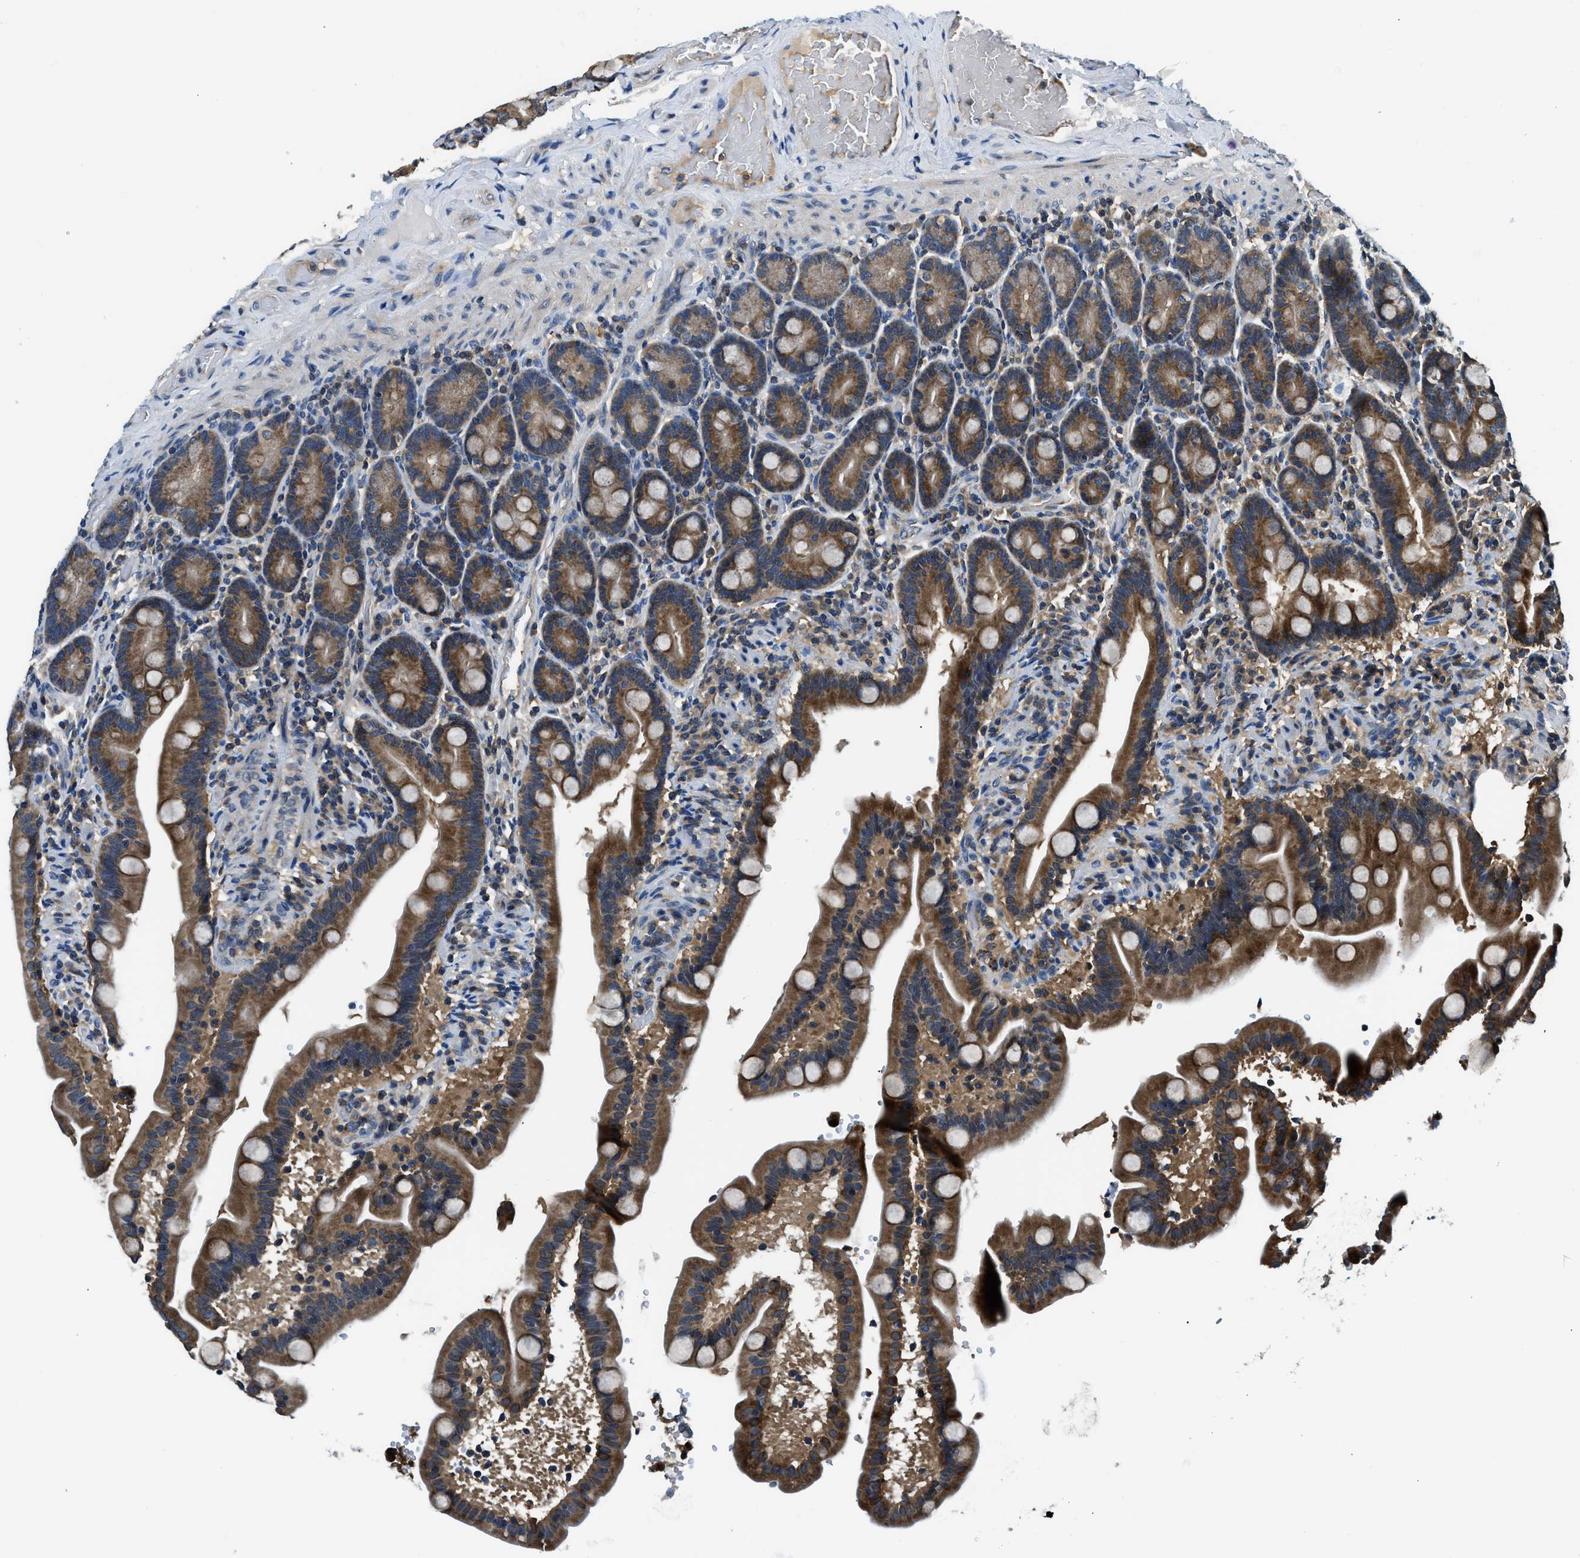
{"staining": {"intensity": "moderate", "quantity": ">75%", "location": "cytoplasmic/membranous"}, "tissue": "duodenum", "cell_type": "Glandular cells", "image_type": "normal", "snomed": [{"axis": "morphology", "description": "Normal tissue, NOS"}, {"axis": "topography", "description": "Duodenum"}], "caption": "IHC photomicrograph of normal duodenum stained for a protein (brown), which shows medium levels of moderate cytoplasmic/membranous expression in approximately >75% of glandular cells.", "gene": "PAFAH2", "patient": {"sex": "male", "age": 54}}